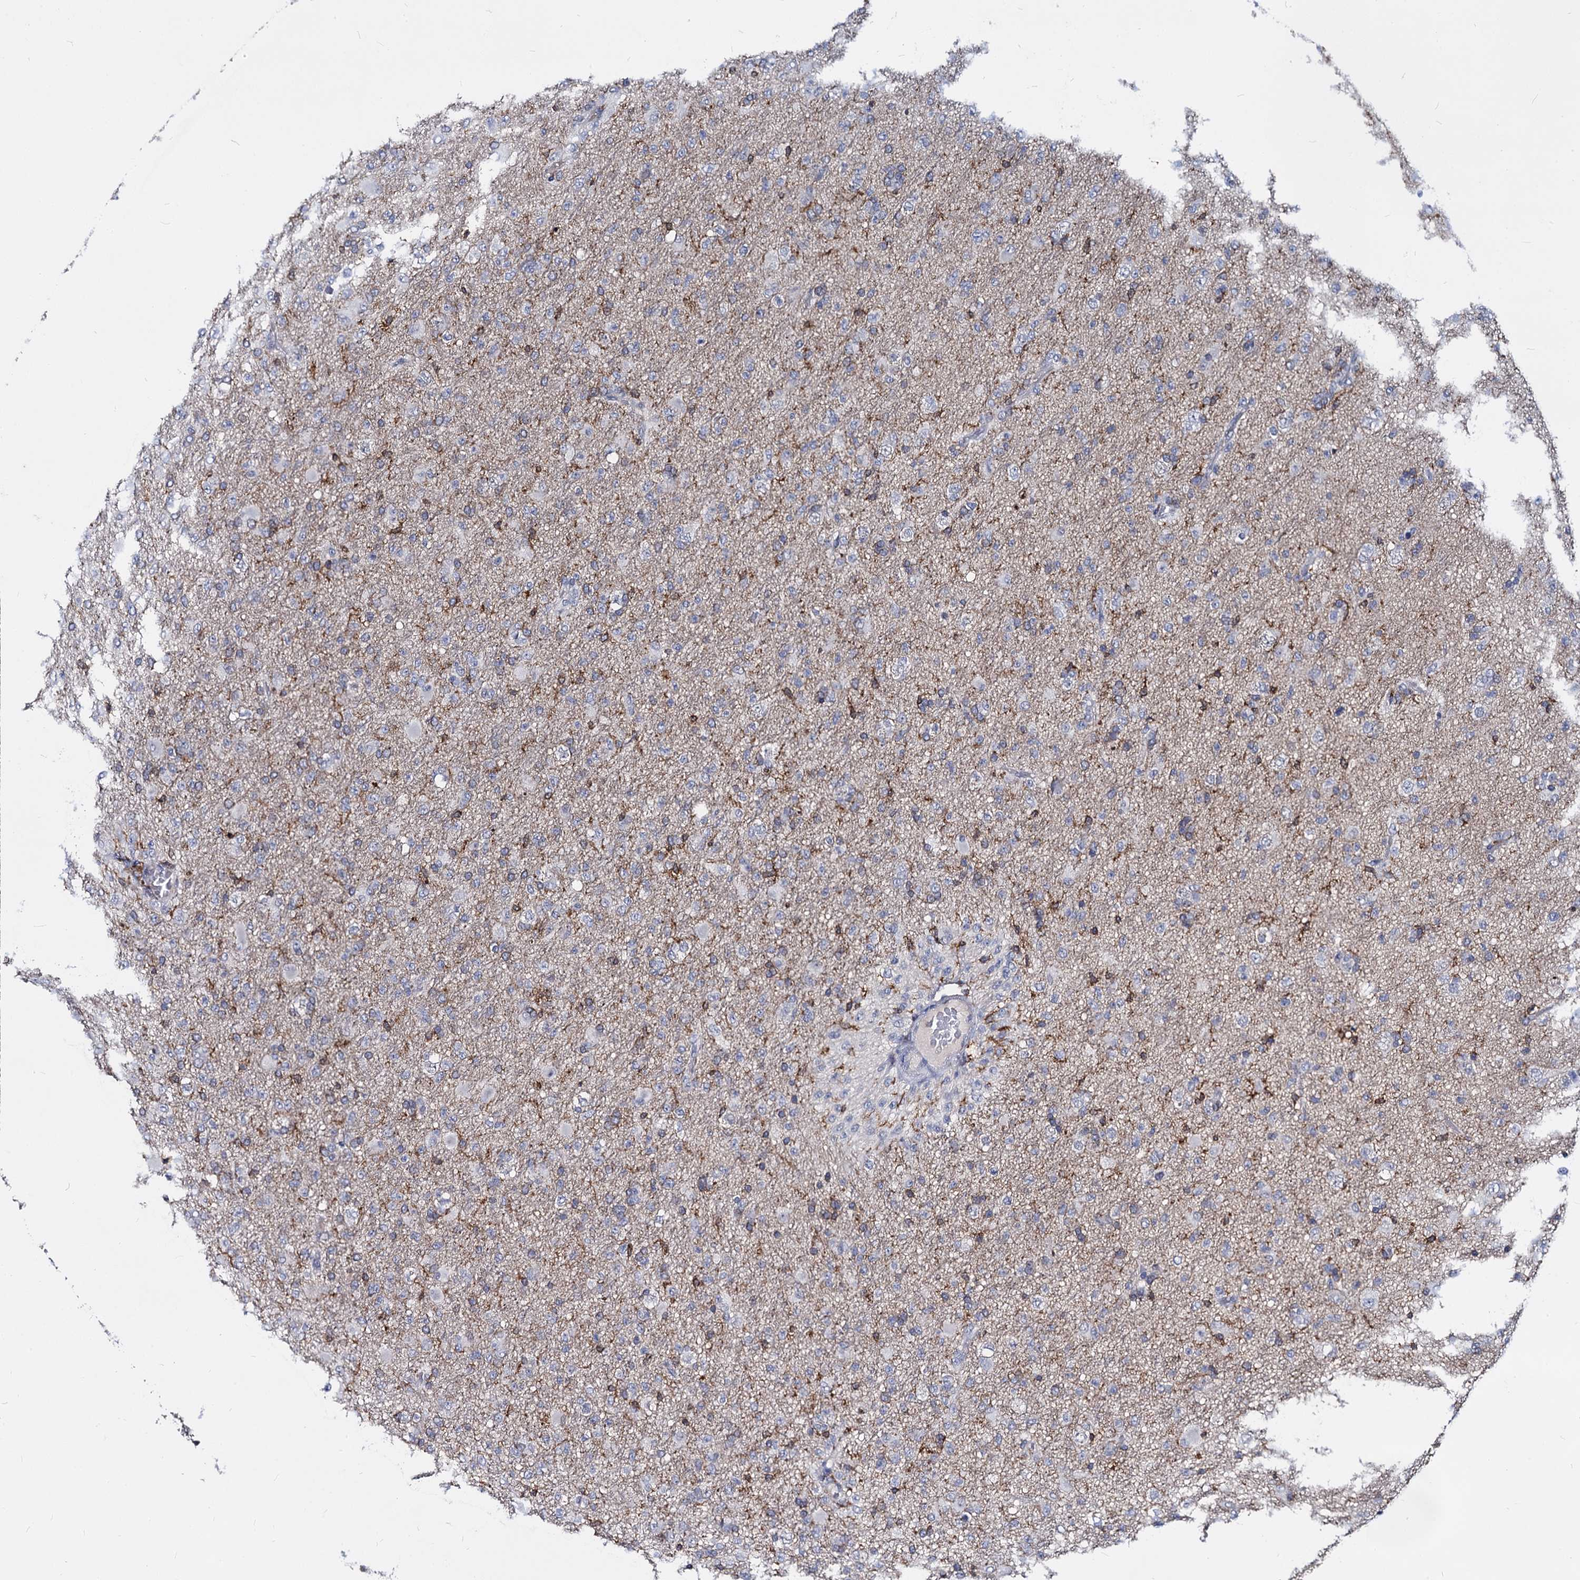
{"staining": {"intensity": "negative", "quantity": "none", "location": "none"}, "tissue": "glioma", "cell_type": "Tumor cells", "image_type": "cancer", "snomed": [{"axis": "morphology", "description": "Glioma, malignant, Low grade"}, {"axis": "topography", "description": "Brain"}], "caption": "Immunohistochemical staining of human malignant low-grade glioma demonstrates no significant staining in tumor cells.", "gene": "RHOG", "patient": {"sex": "male", "age": 65}}